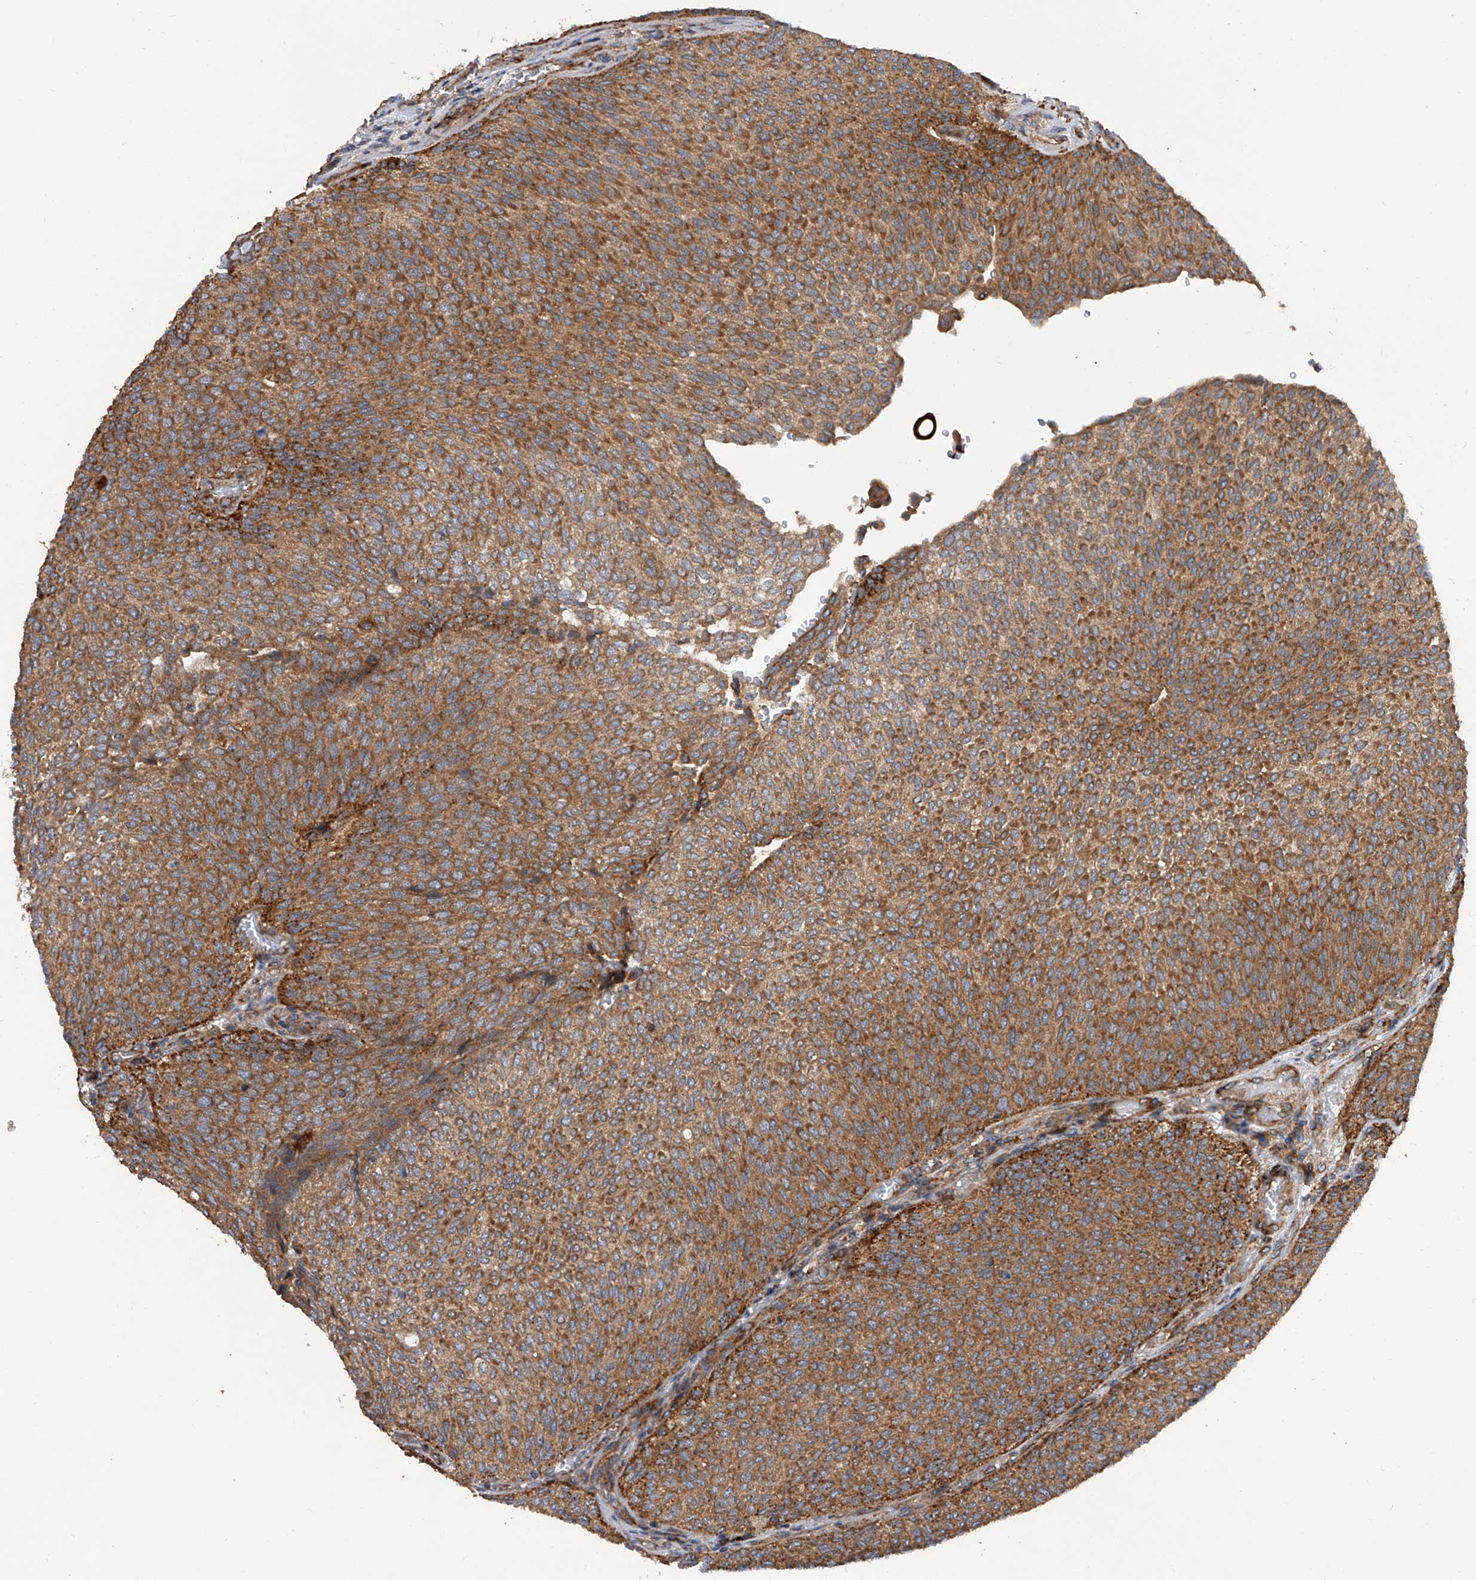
{"staining": {"intensity": "strong", "quantity": ">75%", "location": "cytoplasmic/membranous"}, "tissue": "urothelial cancer", "cell_type": "Tumor cells", "image_type": "cancer", "snomed": [{"axis": "morphology", "description": "Urothelial carcinoma, Low grade"}, {"axis": "topography", "description": "Urinary bladder"}], "caption": "Immunohistochemical staining of human urothelial carcinoma (low-grade) reveals high levels of strong cytoplasmic/membranous positivity in approximately >75% of tumor cells.", "gene": "USP47", "patient": {"sex": "female", "age": 79}}